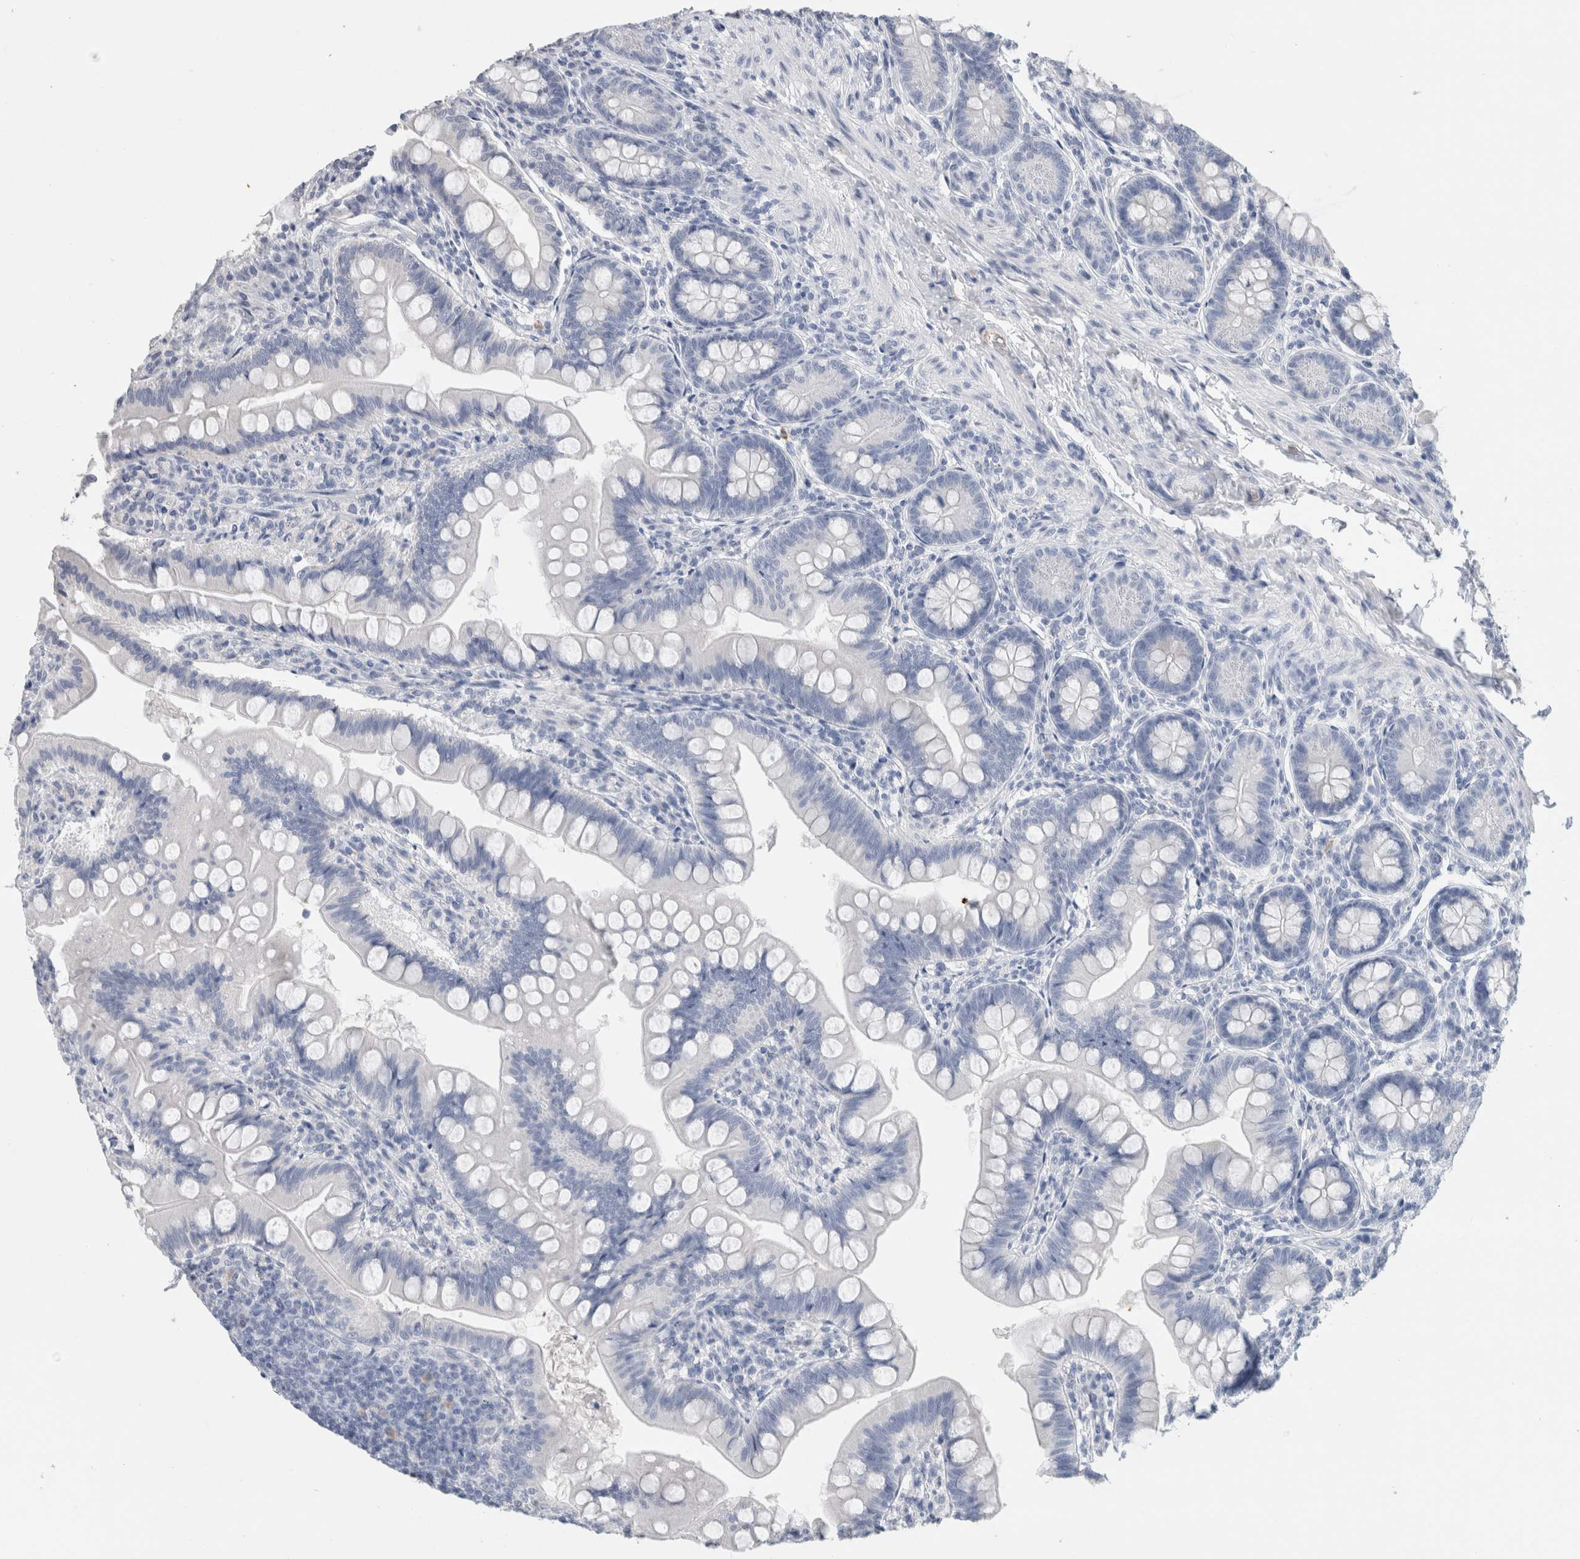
{"staining": {"intensity": "negative", "quantity": "none", "location": "none"}, "tissue": "small intestine", "cell_type": "Glandular cells", "image_type": "normal", "snomed": [{"axis": "morphology", "description": "Normal tissue, NOS"}, {"axis": "topography", "description": "Small intestine"}], "caption": "Micrograph shows no protein staining in glandular cells of normal small intestine.", "gene": "SCGB1A1", "patient": {"sex": "male", "age": 7}}